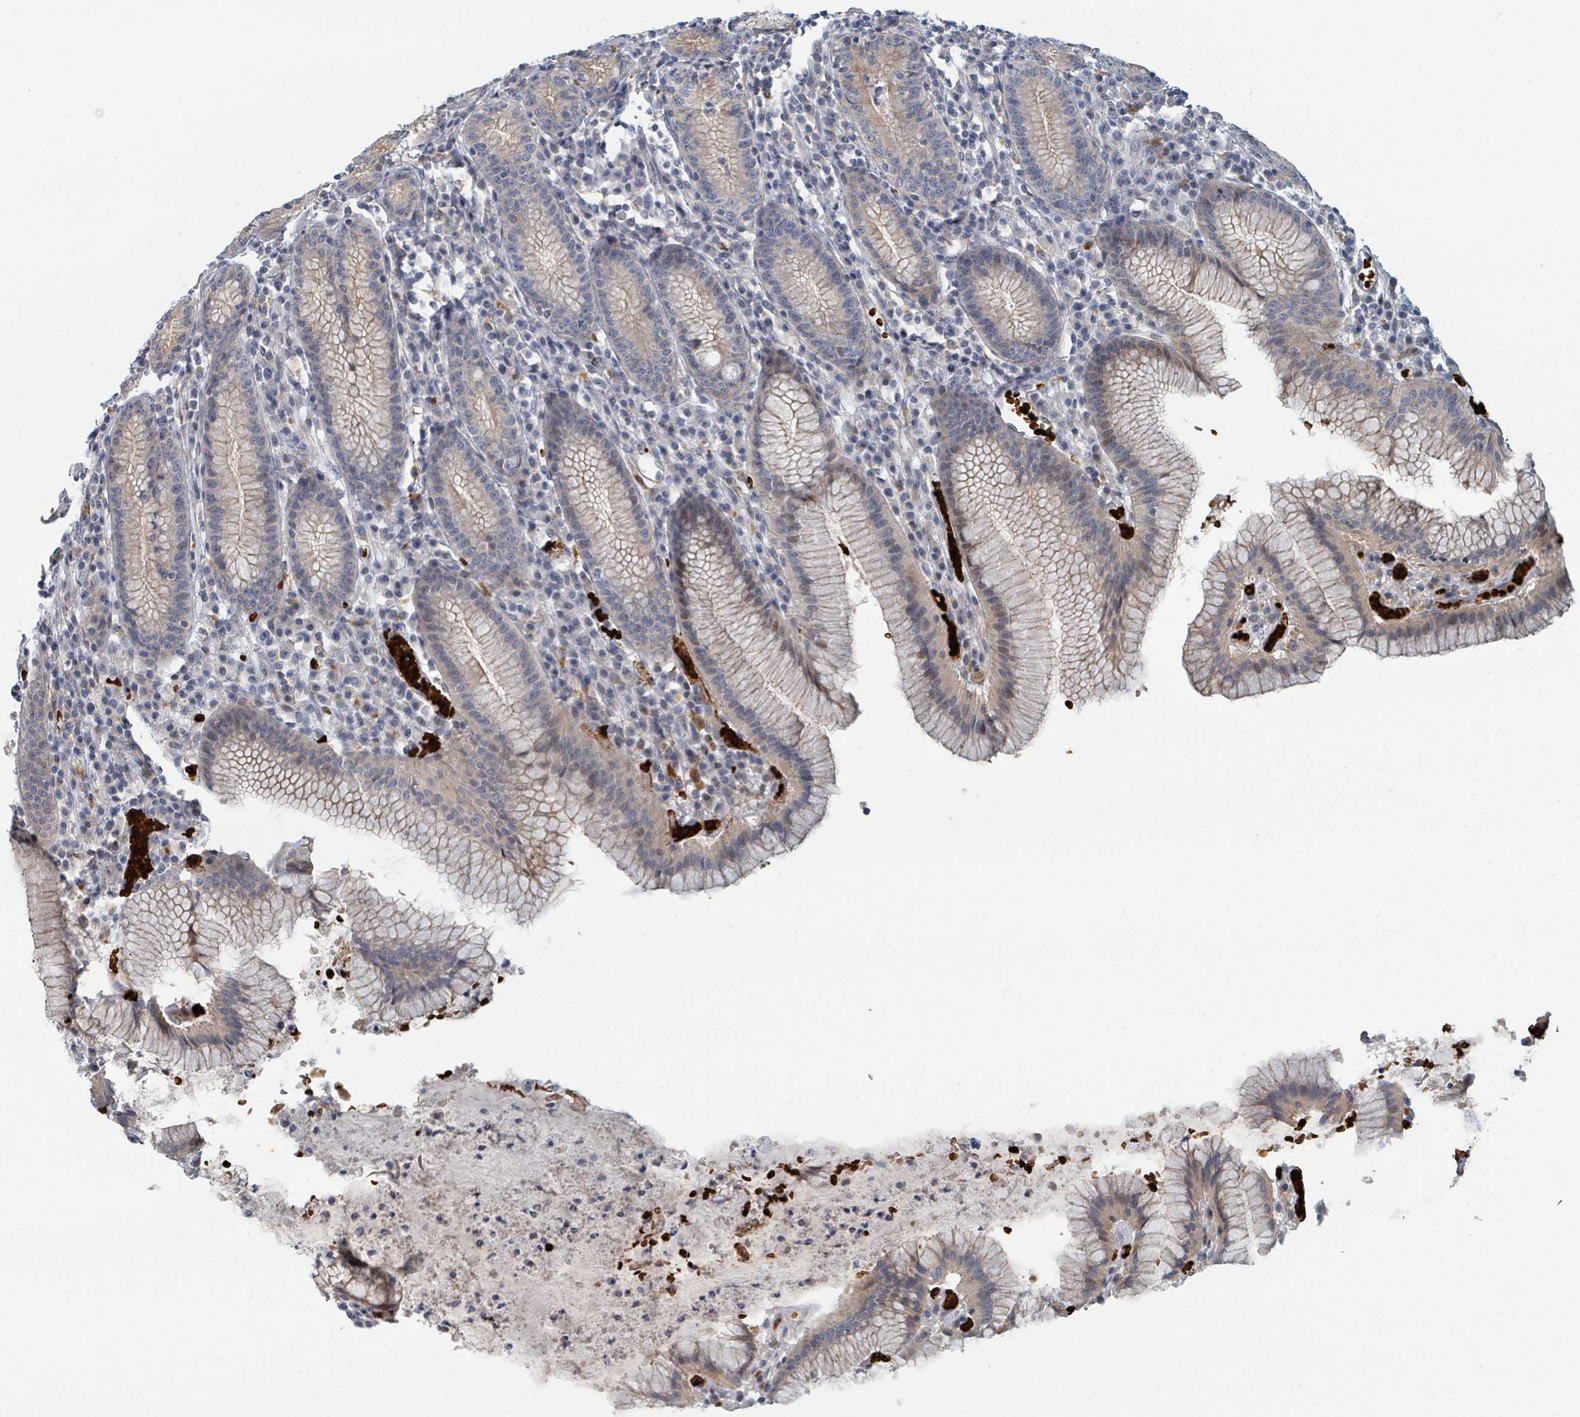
{"staining": {"intensity": "moderate", "quantity": "25%-75%", "location": "cytoplasmic/membranous"}, "tissue": "stomach", "cell_type": "Glandular cells", "image_type": "normal", "snomed": [{"axis": "morphology", "description": "Normal tissue, NOS"}, {"axis": "topography", "description": "Stomach"}], "caption": "Protein expression analysis of normal stomach demonstrates moderate cytoplasmic/membranous expression in about 25%-75% of glandular cells.", "gene": "TRPC4AP", "patient": {"sex": "male", "age": 55}}